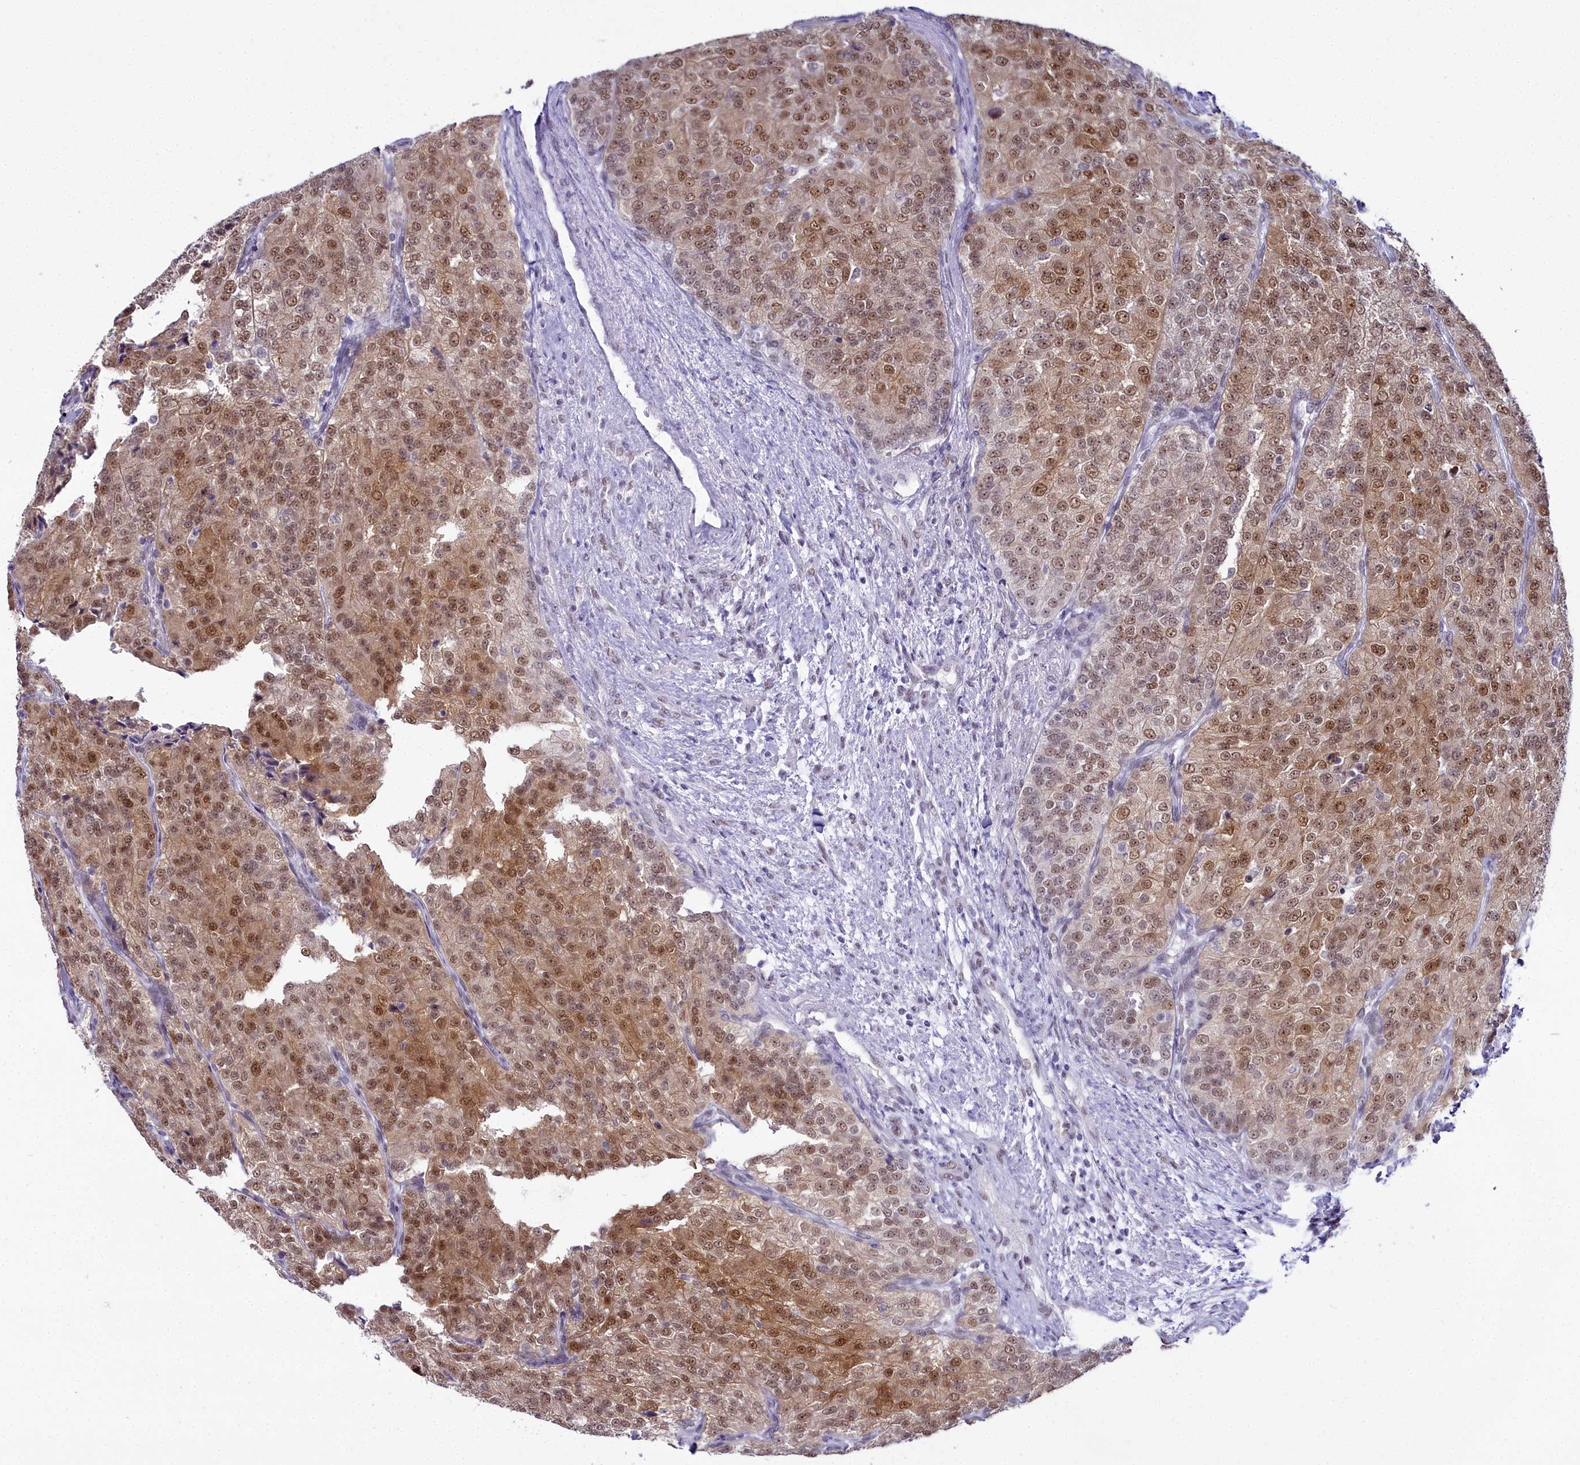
{"staining": {"intensity": "moderate", "quantity": ">75%", "location": "cytoplasmic/membranous,nuclear"}, "tissue": "renal cancer", "cell_type": "Tumor cells", "image_type": "cancer", "snomed": [{"axis": "morphology", "description": "Adenocarcinoma, NOS"}, {"axis": "topography", "description": "Kidney"}], "caption": "Immunohistochemical staining of adenocarcinoma (renal) reveals moderate cytoplasmic/membranous and nuclear protein expression in approximately >75% of tumor cells. The staining was performed using DAB to visualize the protein expression in brown, while the nuclei were stained in blue with hematoxylin (Magnification: 20x).", "gene": "RBM12", "patient": {"sex": "female", "age": 63}}